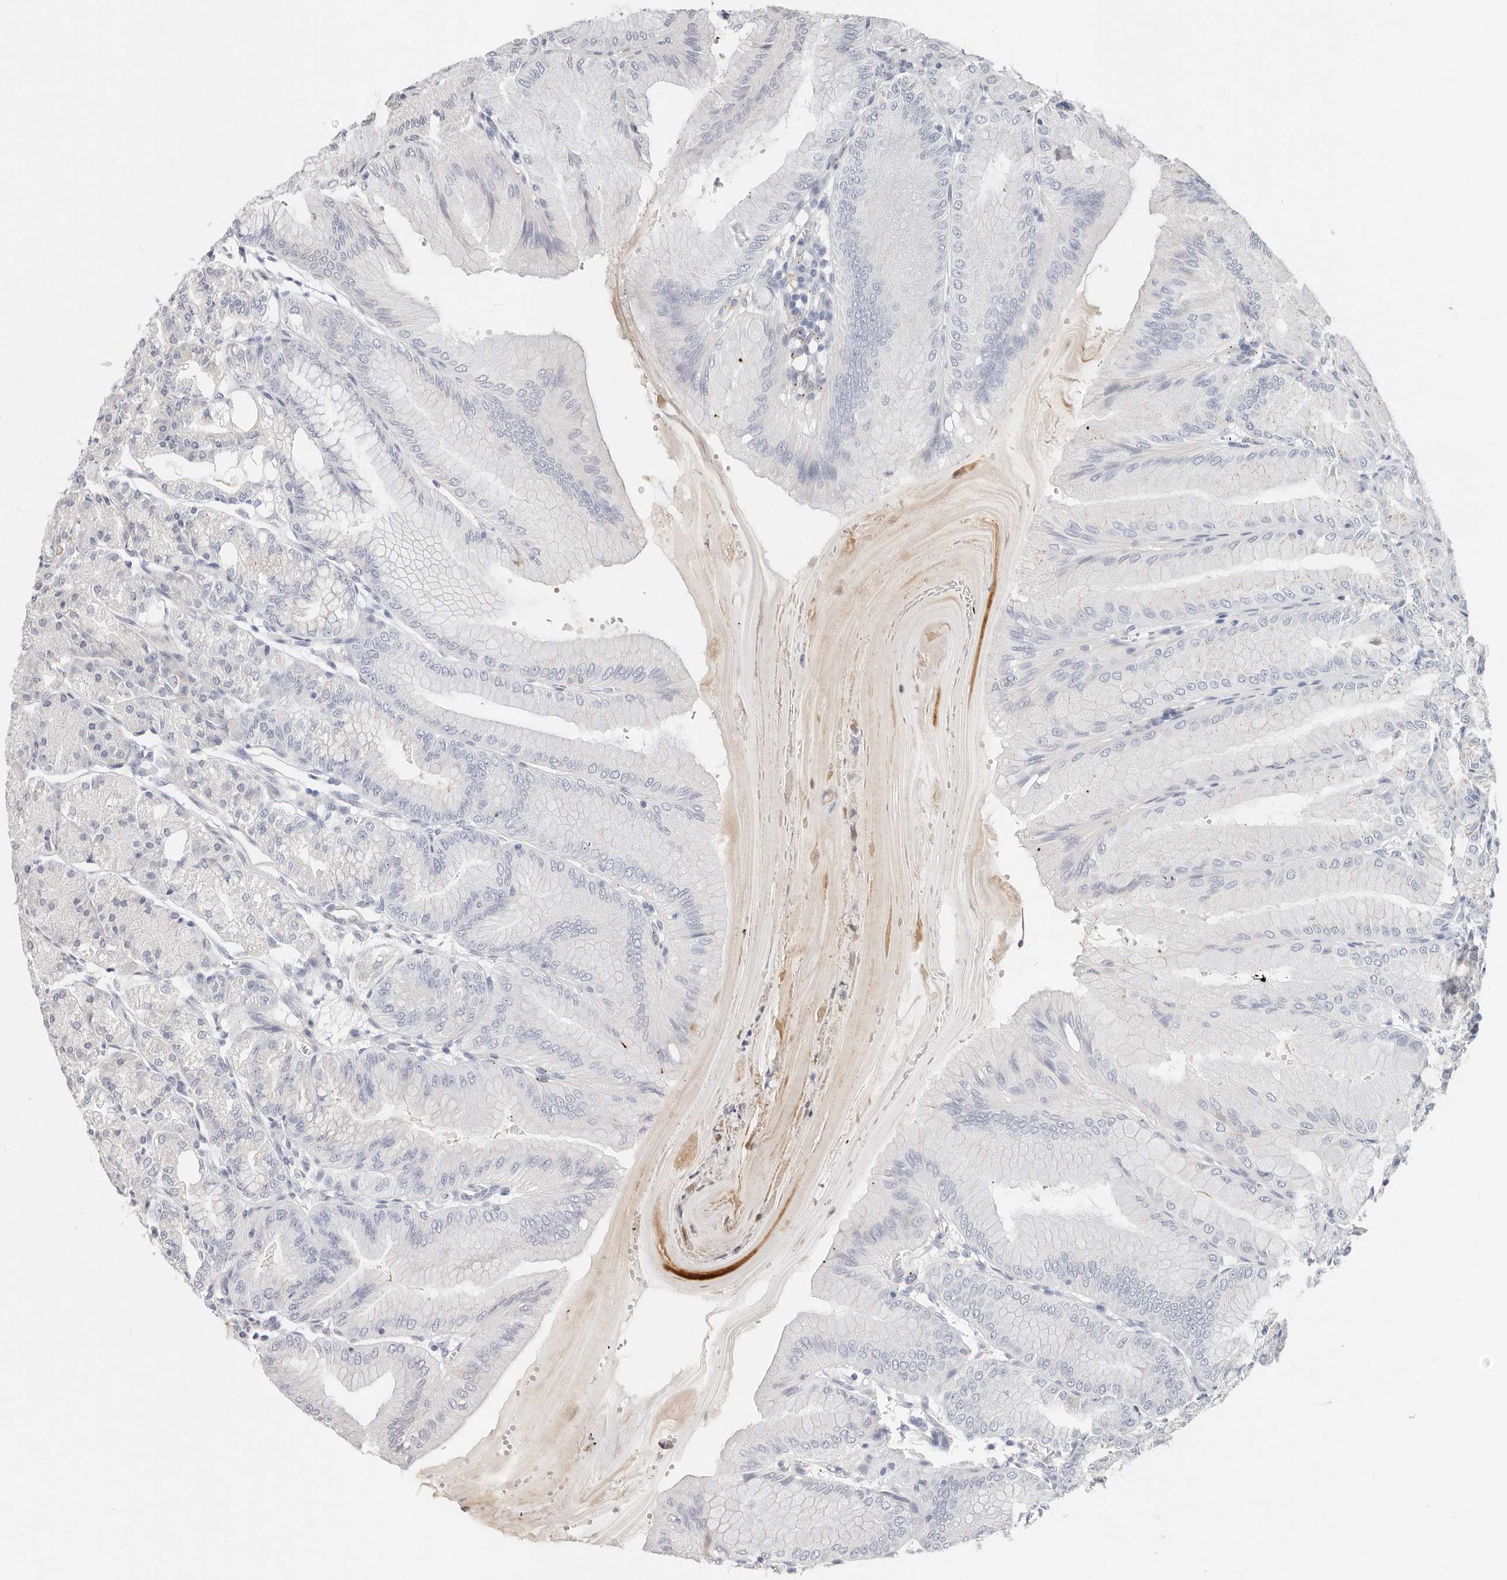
{"staining": {"intensity": "negative", "quantity": "none", "location": "none"}, "tissue": "stomach", "cell_type": "Glandular cells", "image_type": "normal", "snomed": [{"axis": "morphology", "description": "Normal tissue, NOS"}, {"axis": "topography", "description": "Stomach, lower"}], "caption": "Immunohistochemistry (IHC) micrograph of normal stomach: stomach stained with DAB shows no significant protein staining in glandular cells.", "gene": "ZRANB1", "patient": {"sex": "male", "age": 71}}